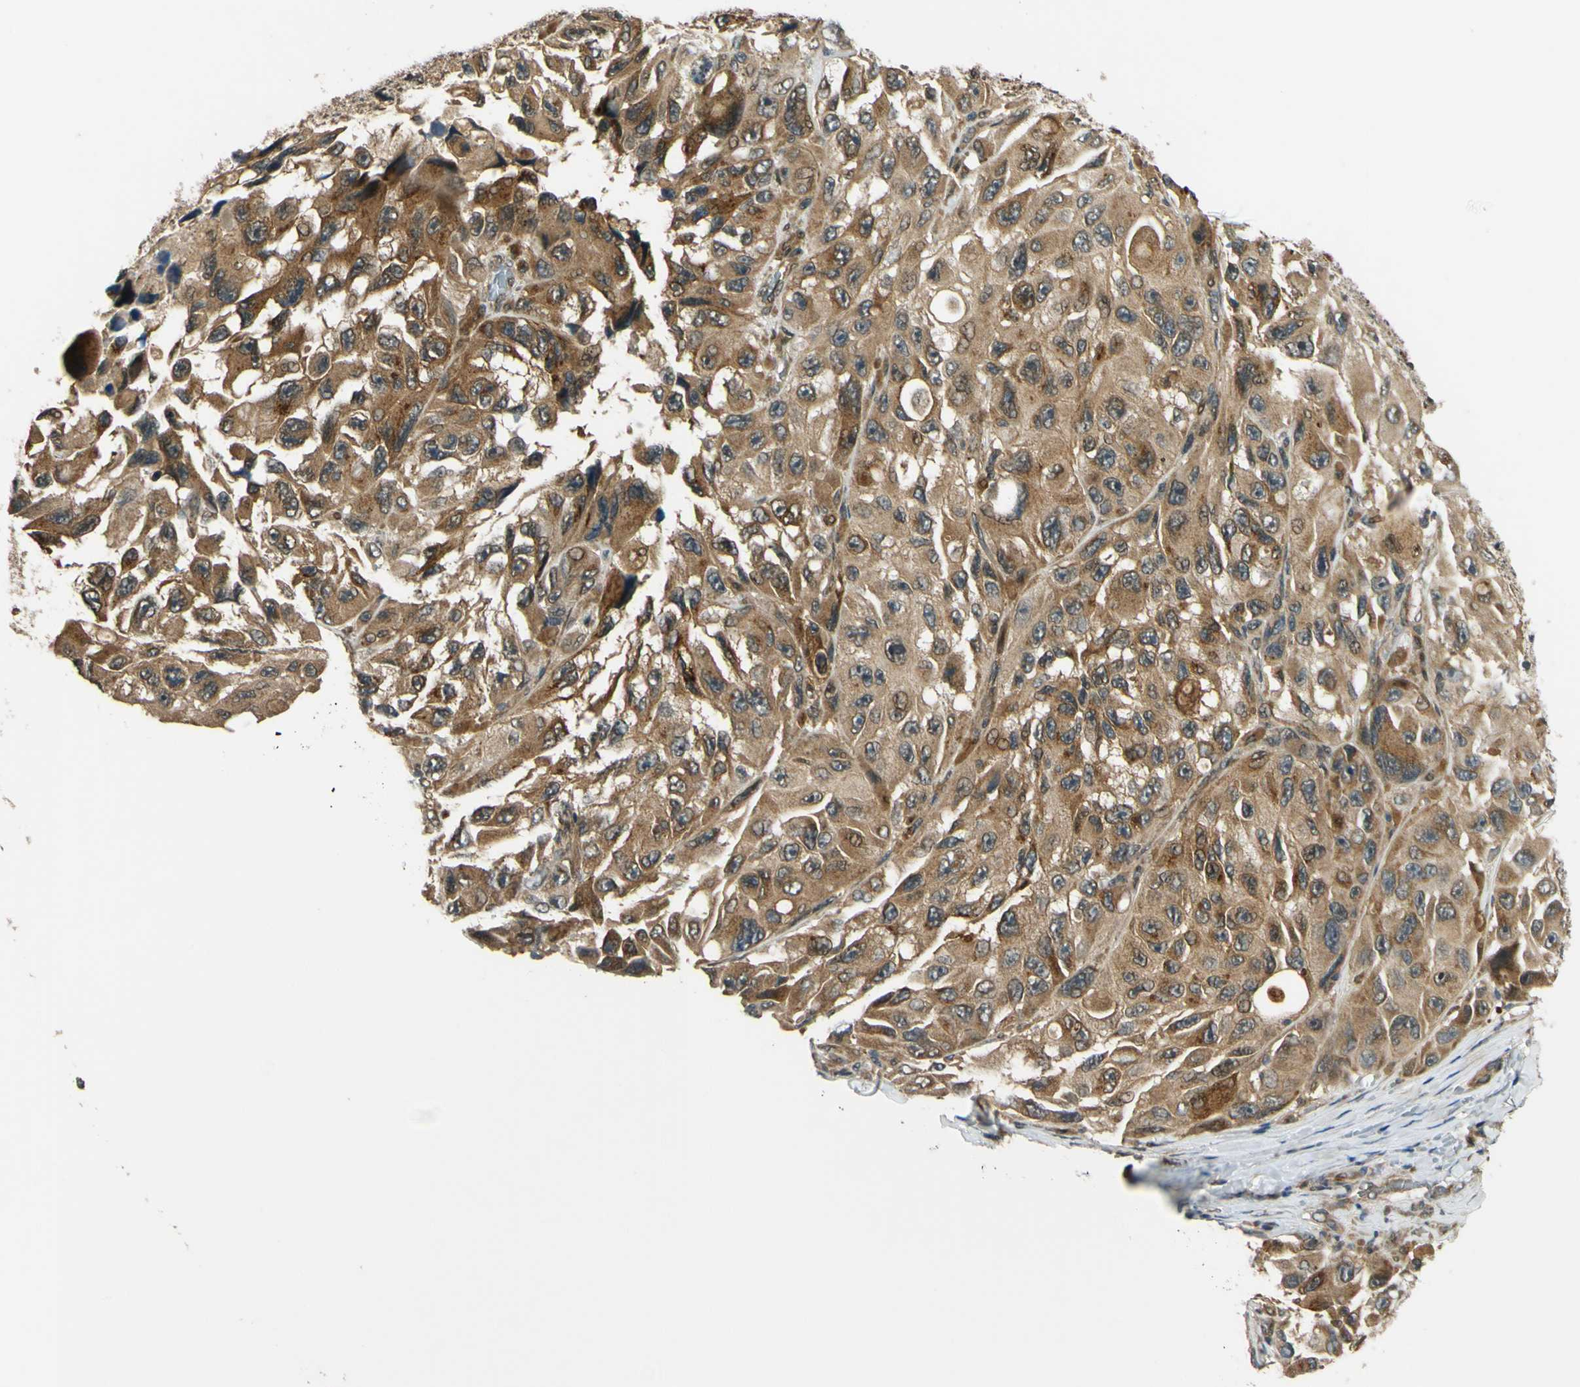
{"staining": {"intensity": "moderate", "quantity": ">75%", "location": "cytoplasmic/membranous"}, "tissue": "melanoma", "cell_type": "Tumor cells", "image_type": "cancer", "snomed": [{"axis": "morphology", "description": "Malignant melanoma, NOS"}, {"axis": "topography", "description": "Skin"}], "caption": "Melanoma stained with DAB (3,3'-diaminobenzidine) IHC displays medium levels of moderate cytoplasmic/membranous staining in about >75% of tumor cells.", "gene": "ABCC8", "patient": {"sex": "female", "age": 73}}